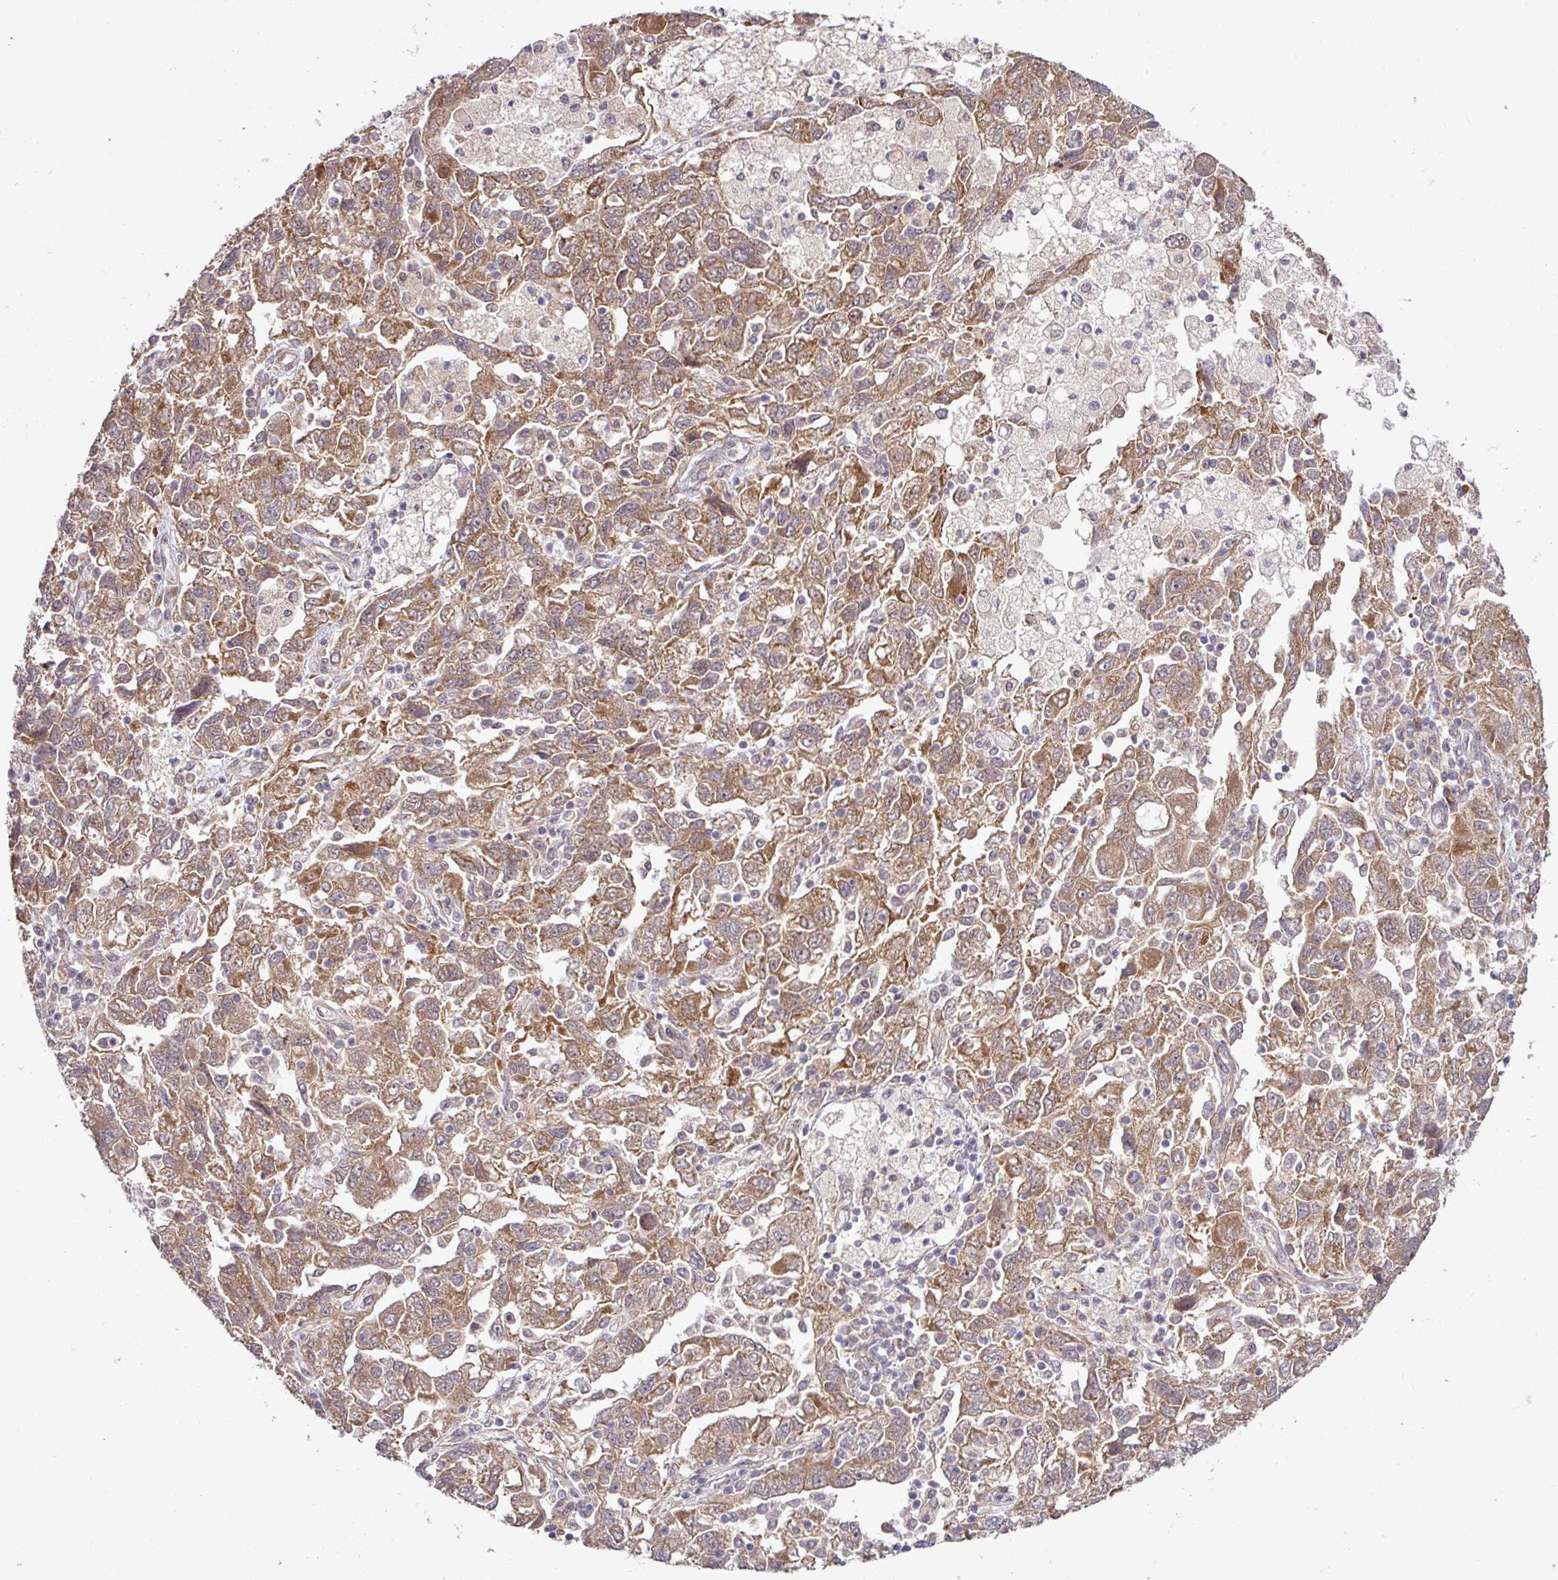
{"staining": {"intensity": "moderate", "quantity": ">75%", "location": "cytoplasmic/membranous"}, "tissue": "ovarian cancer", "cell_type": "Tumor cells", "image_type": "cancer", "snomed": [{"axis": "morphology", "description": "Carcinoma, NOS"}, {"axis": "morphology", "description": "Cystadenocarcinoma, serous, NOS"}, {"axis": "topography", "description": "Ovary"}], "caption": "This is an image of immunohistochemistry (IHC) staining of ovarian cancer, which shows moderate staining in the cytoplasmic/membranous of tumor cells.", "gene": "DNAAF4", "patient": {"sex": "female", "age": 69}}